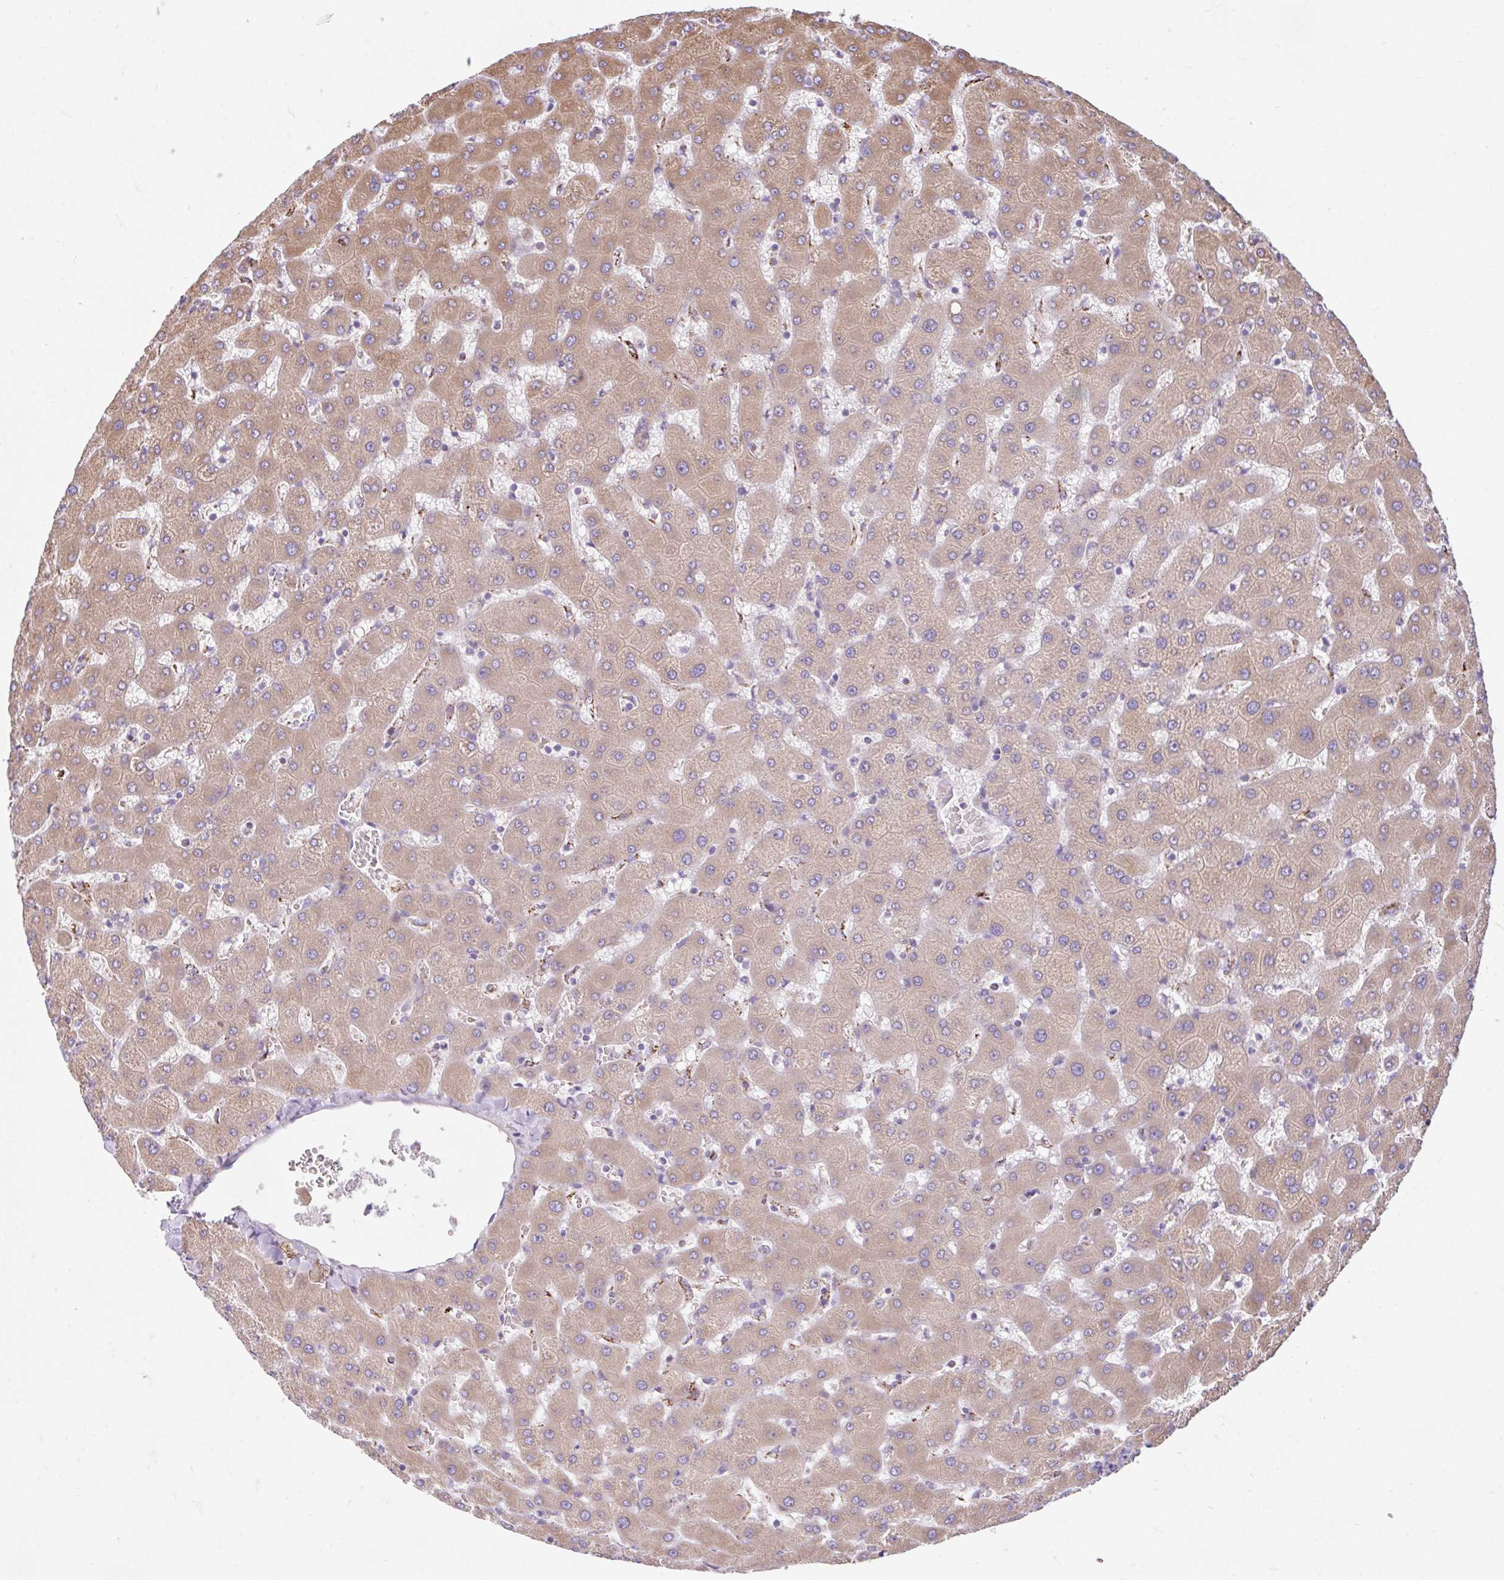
{"staining": {"intensity": "negative", "quantity": "none", "location": "none"}, "tissue": "liver", "cell_type": "Cholangiocytes", "image_type": "normal", "snomed": [{"axis": "morphology", "description": "Normal tissue, NOS"}, {"axis": "topography", "description": "Liver"}], "caption": "The photomicrograph displays no staining of cholangiocytes in normal liver.", "gene": "RALBP1", "patient": {"sex": "female", "age": 63}}